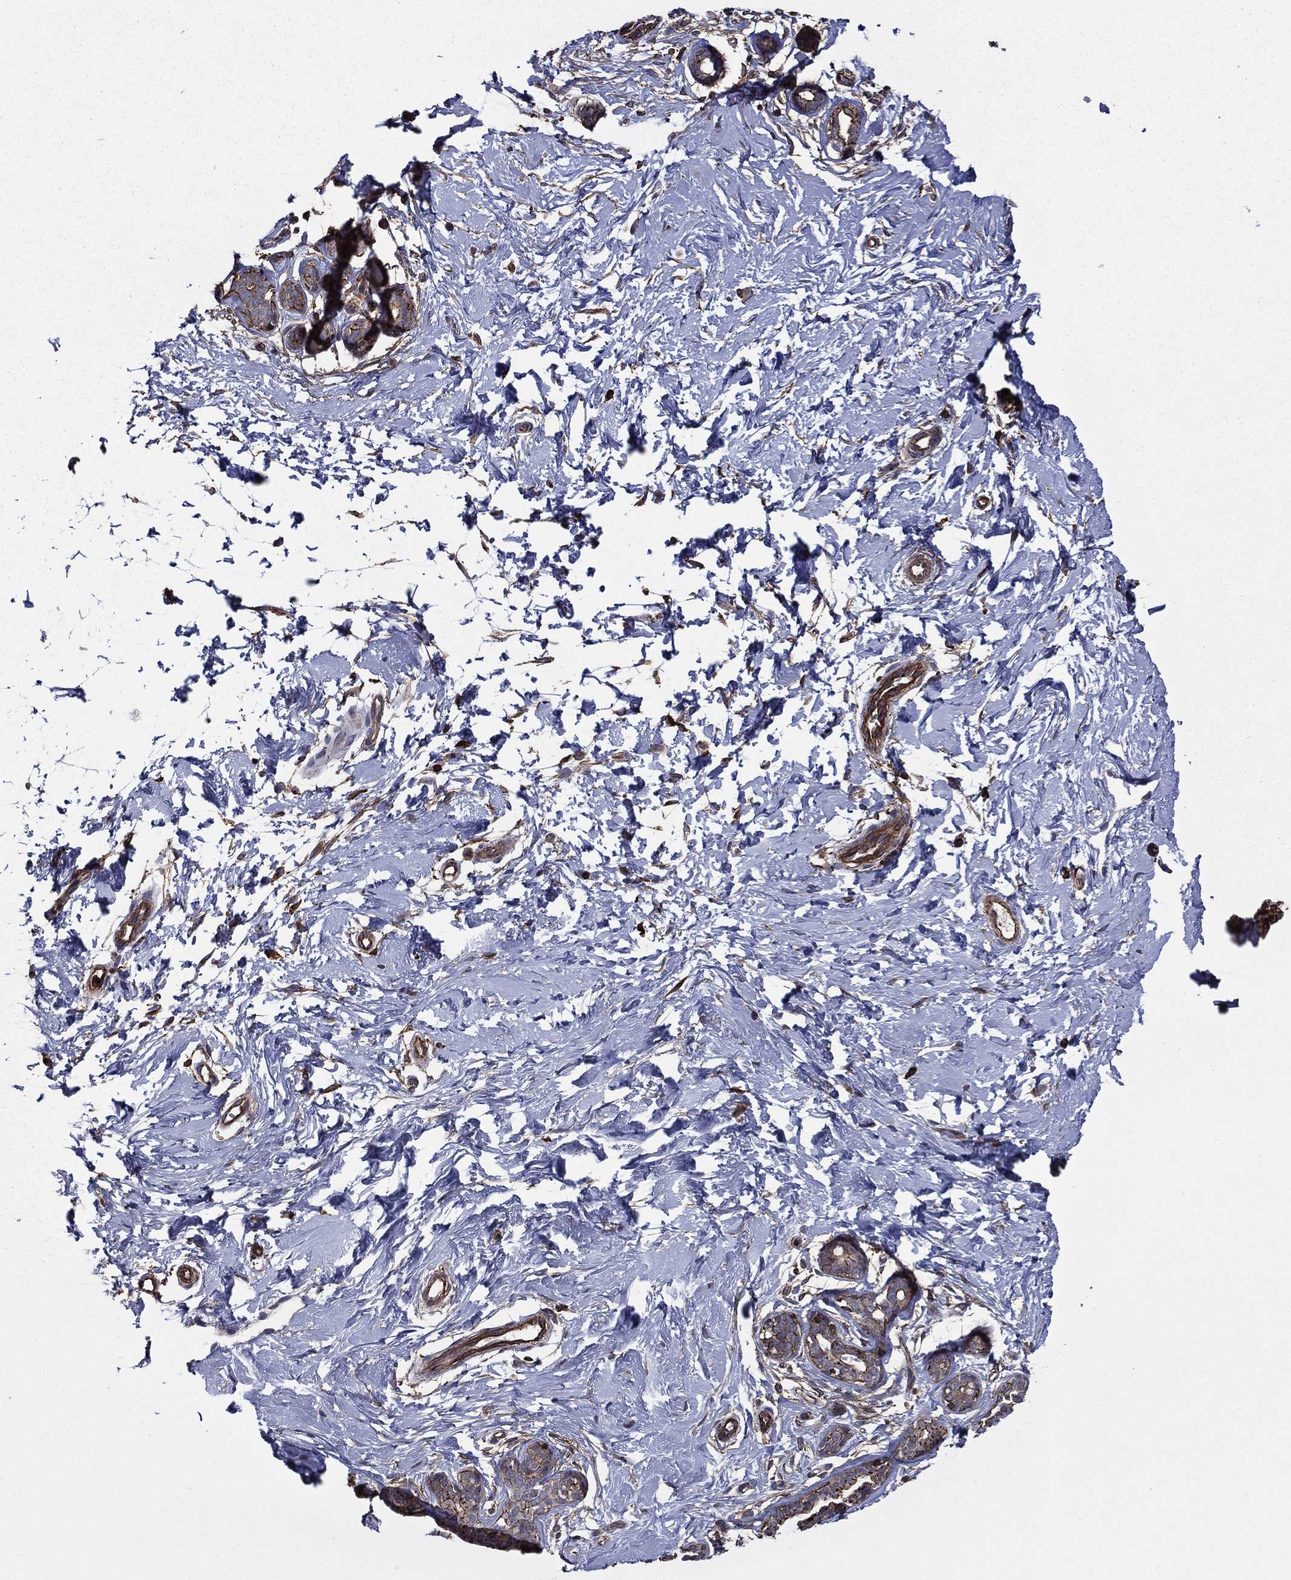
{"staining": {"intensity": "negative", "quantity": "none", "location": "none"}, "tissue": "breast", "cell_type": "Adipocytes", "image_type": "normal", "snomed": [{"axis": "morphology", "description": "Normal tissue, NOS"}, {"axis": "topography", "description": "Breast"}], "caption": "Image shows no protein expression in adipocytes of unremarkable breast. (Stains: DAB immunohistochemistry (IHC) with hematoxylin counter stain, Microscopy: brightfield microscopy at high magnification).", "gene": "PLPP3", "patient": {"sex": "female", "age": 37}}